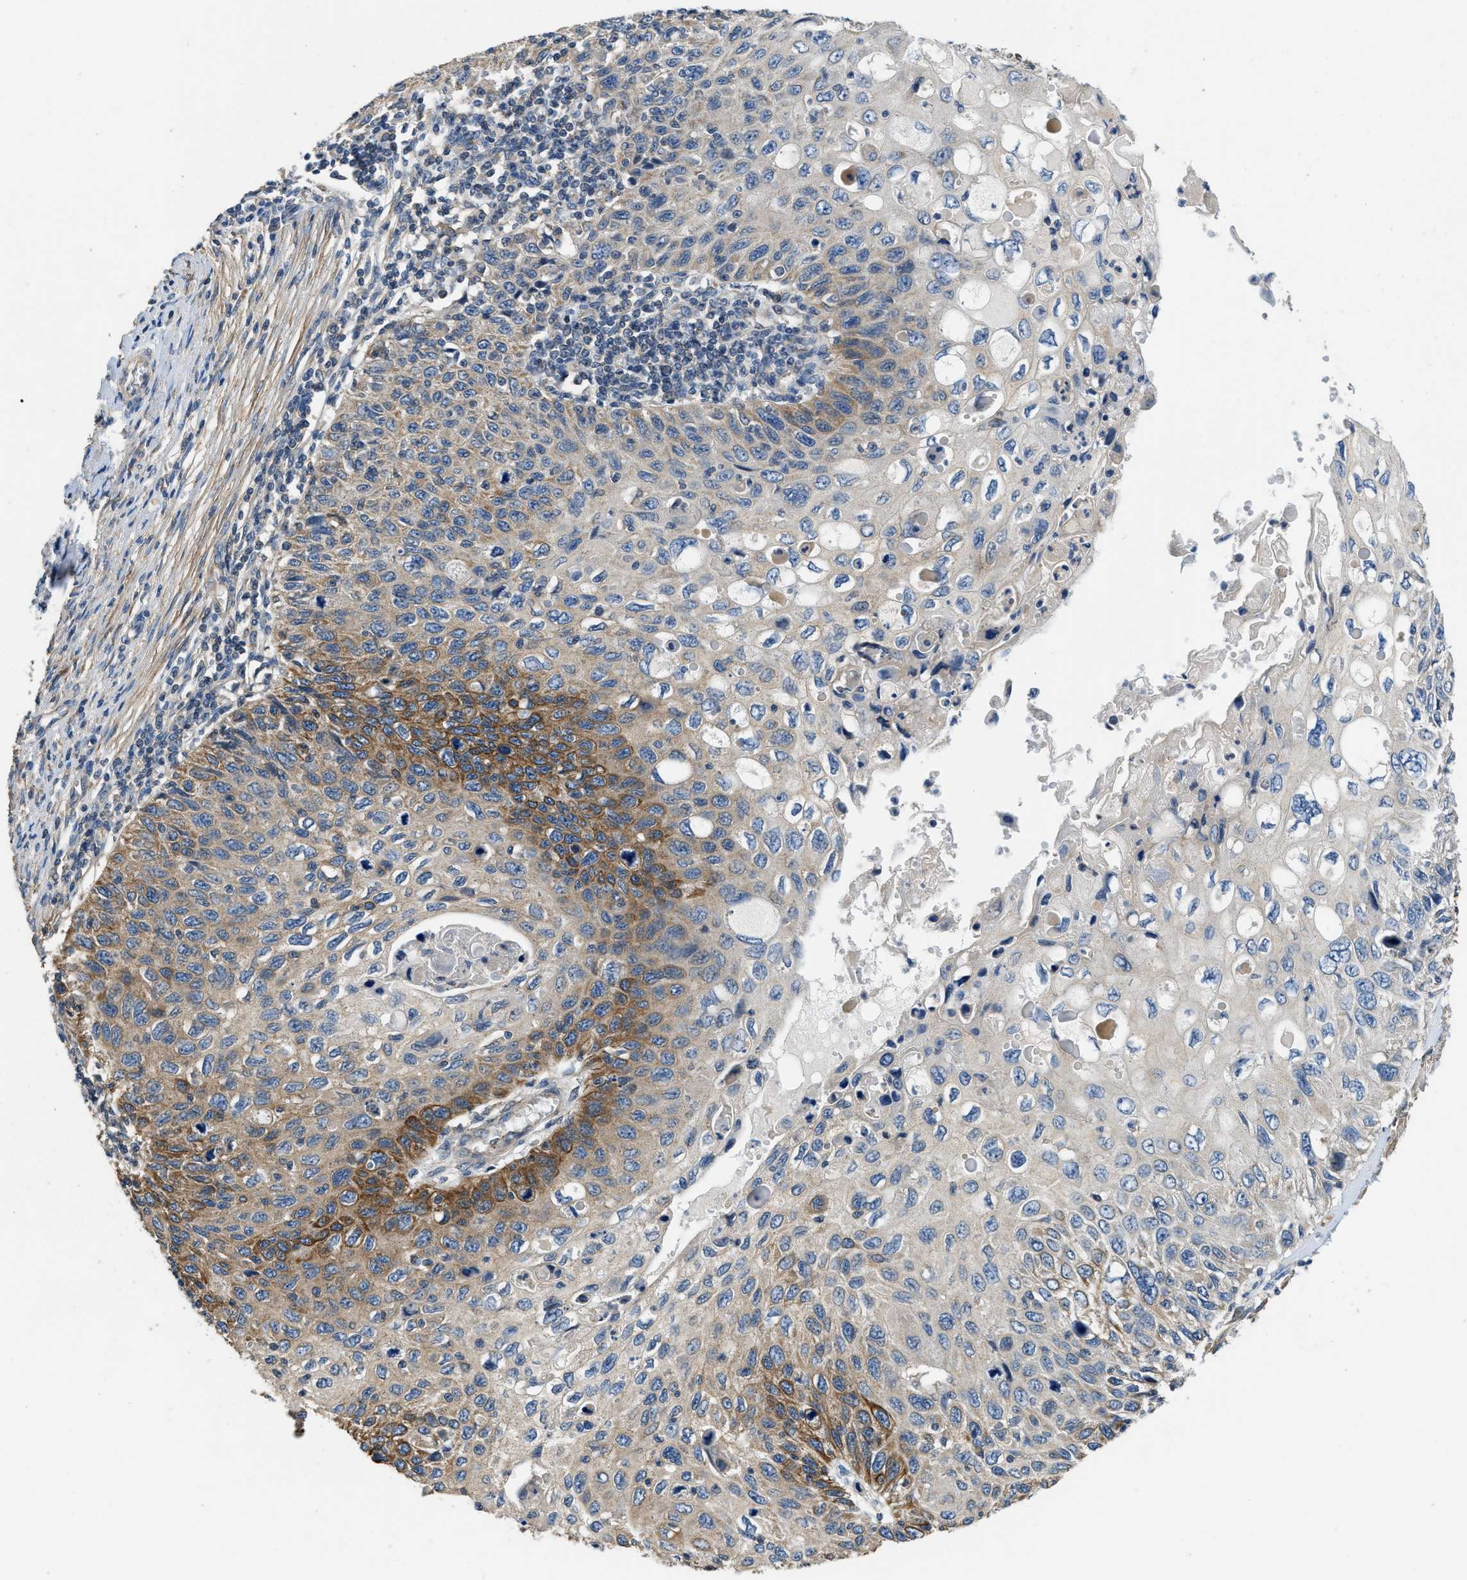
{"staining": {"intensity": "moderate", "quantity": "25%-75%", "location": "cytoplasmic/membranous"}, "tissue": "cervical cancer", "cell_type": "Tumor cells", "image_type": "cancer", "snomed": [{"axis": "morphology", "description": "Squamous cell carcinoma, NOS"}, {"axis": "topography", "description": "Cervix"}], "caption": "Immunohistochemistry (IHC) histopathology image of neoplastic tissue: human squamous cell carcinoma (cervical) stained using immunohistochemistry (IHC) demonstrates medium levels of moderate protein expression localized specifically in the cytoplasmic/membranous of tumor cells, appearing as a cytoplasmic/membranous brown color.", "gene": "SSH2", "patient": {"sex": "female", "age": 70}}